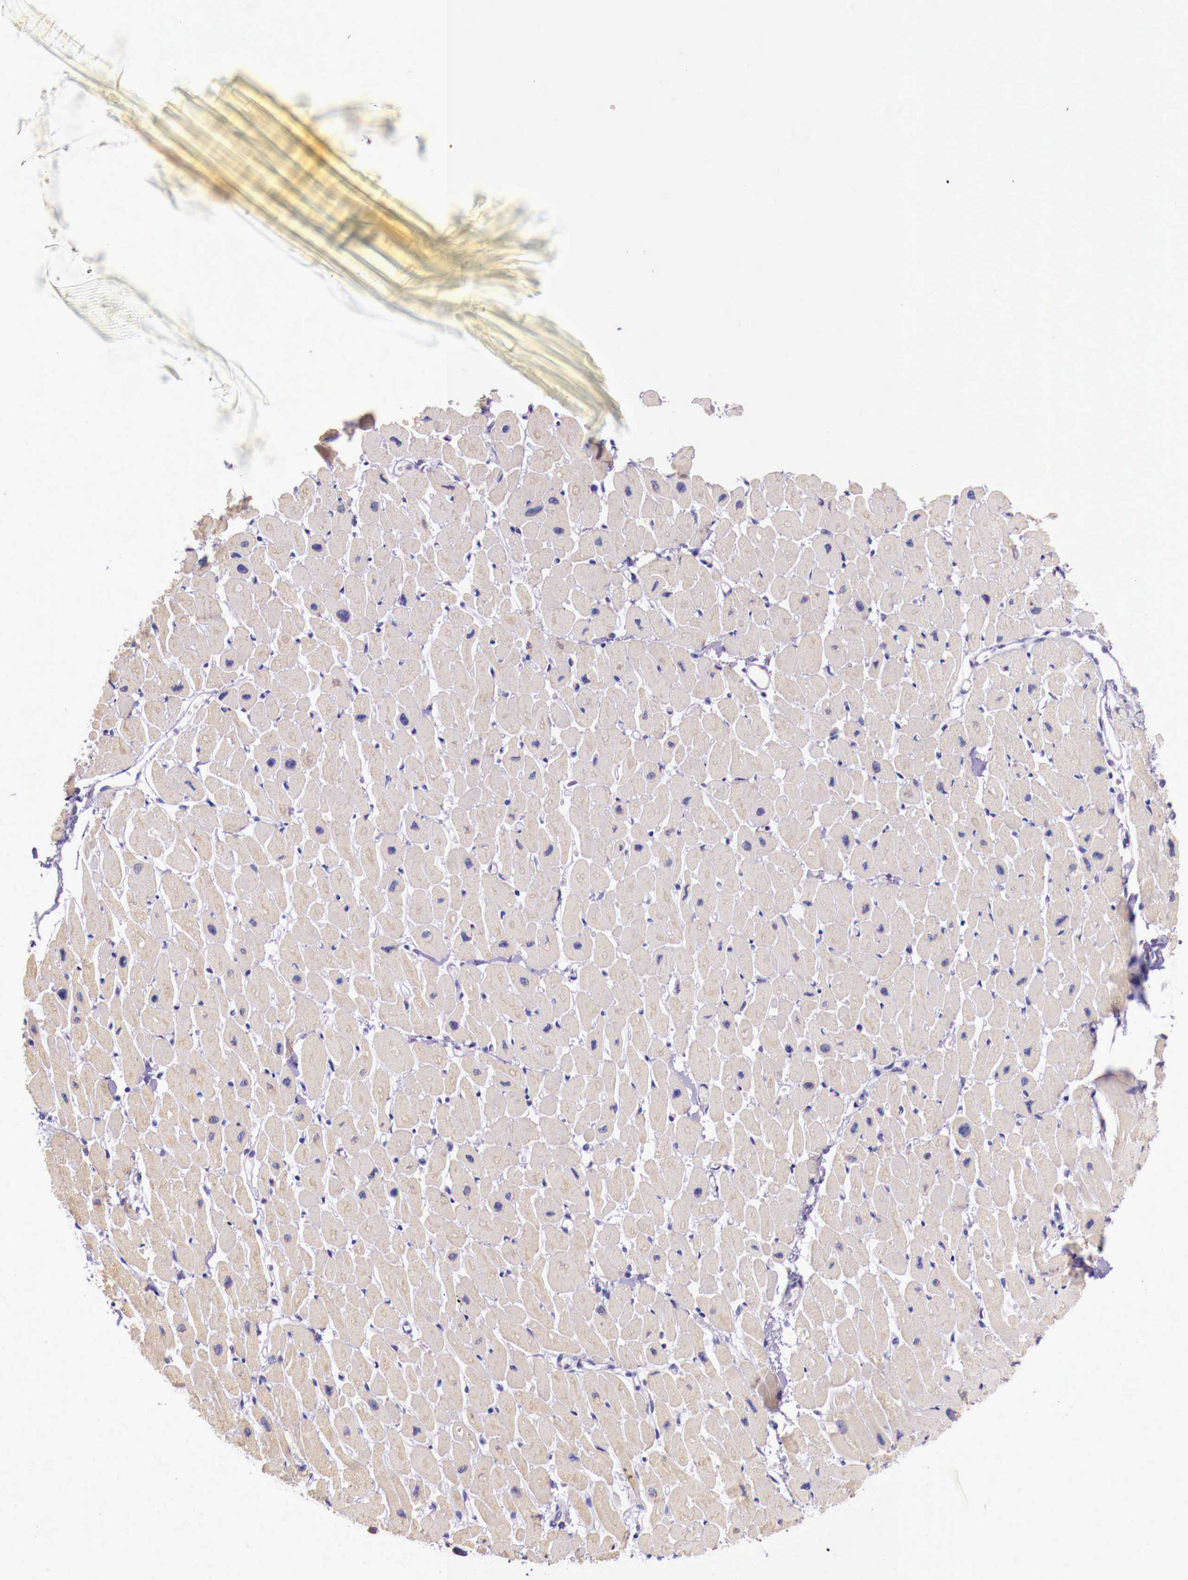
{"staining": {"intensity": "negative", "quantity": "none", "location": "none"}, "tissue": "heart muscle", "cell_type": "Cardiomyocytes", "image_type": "normal", "snomed": [{"axis": "morphology", "description": "Normal tissue, NOS"}, {"axis": "topography", "description": "Heart"}], "caption": "Photomicrograph shows no protein staining in cardiomyocytes of unremarkable heart muscle.", "gene": "GRIPAP1", "patient": {"sex": "female", "age": 54}}